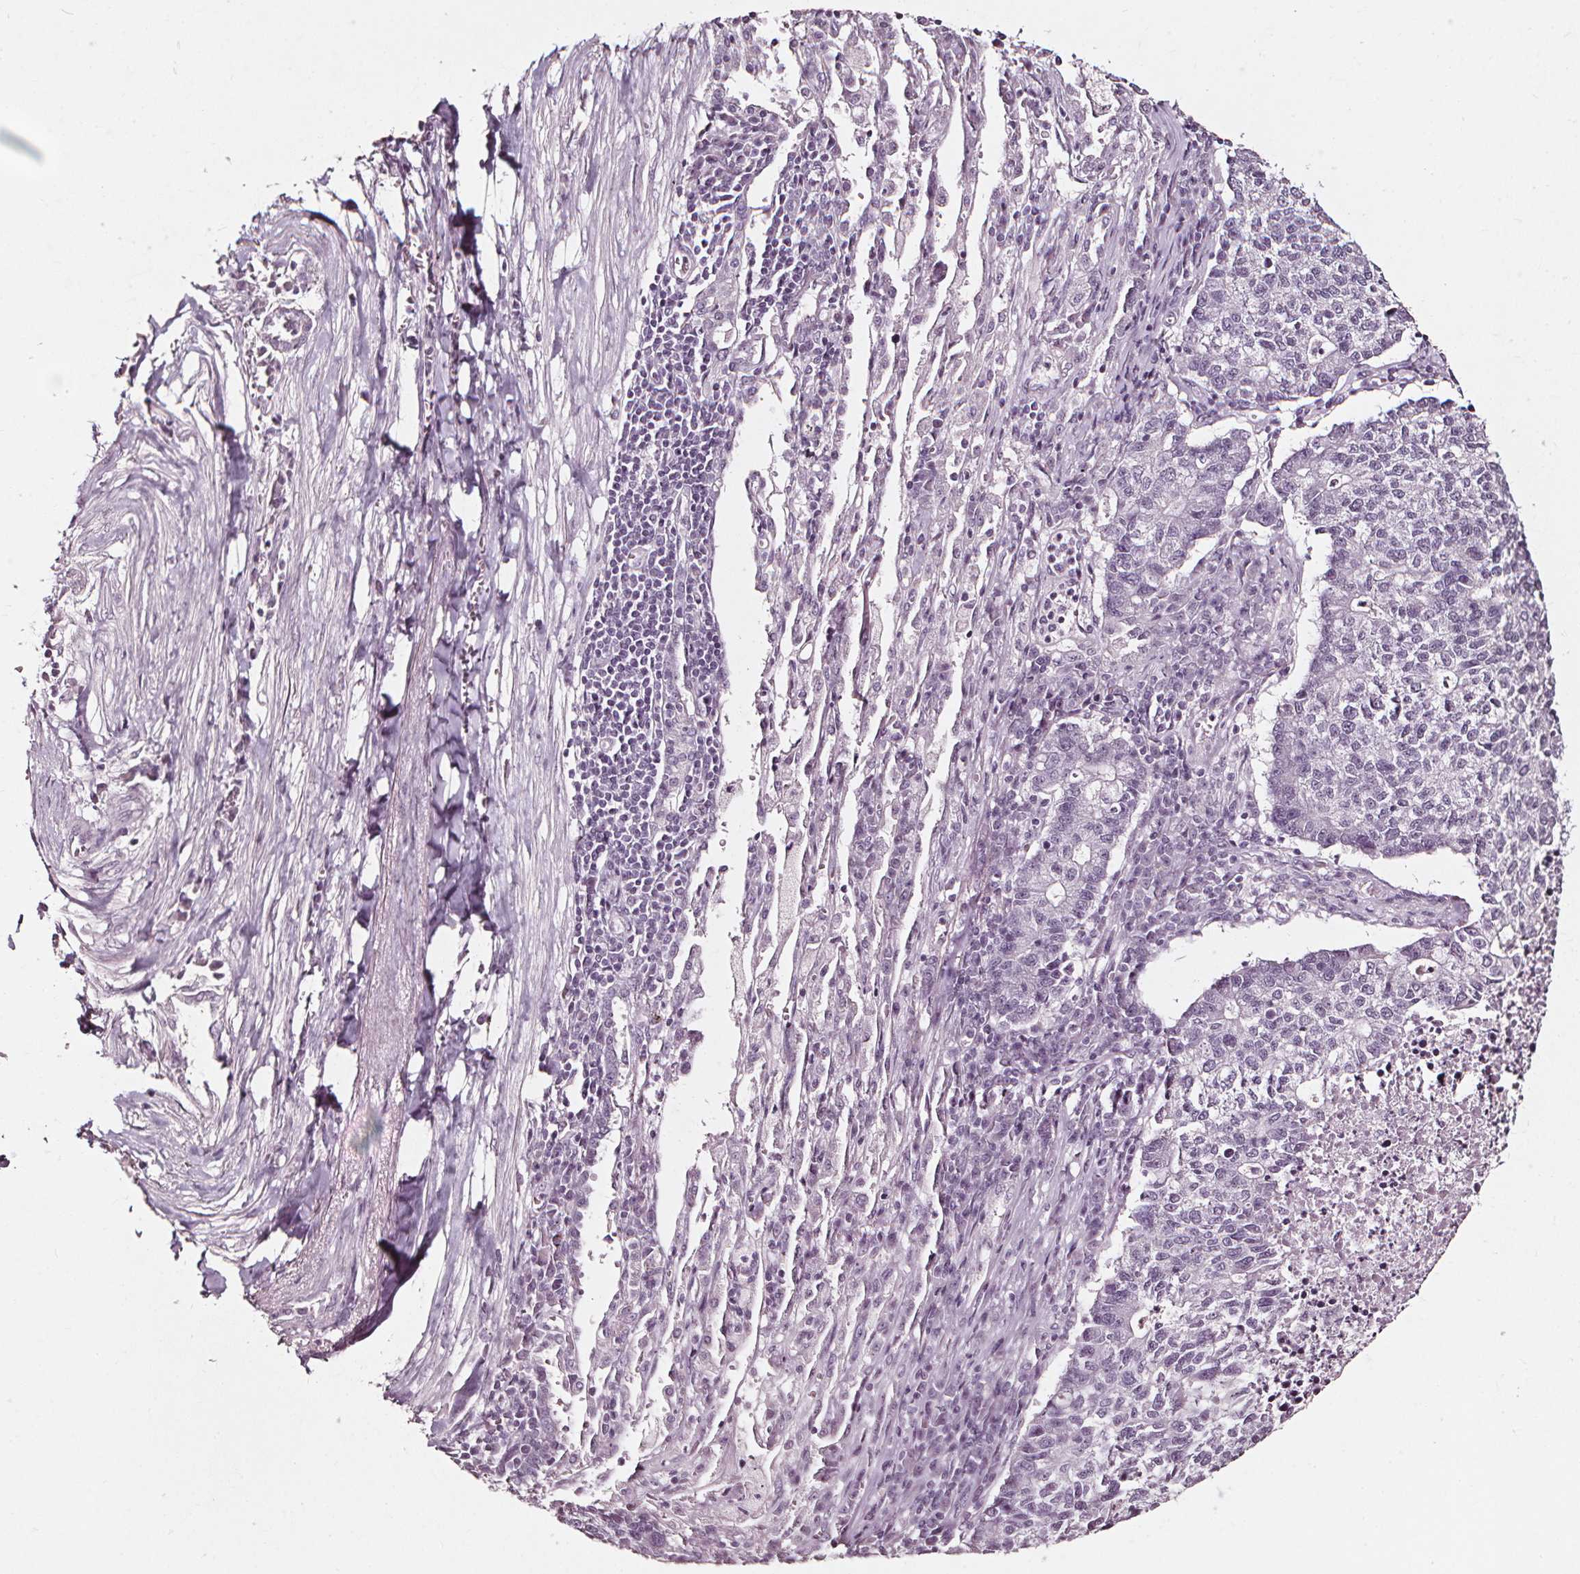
{"staining": {"intensity": "negative", "quantity": "none", "location": "none"}, "tissue": "lung cancer", "cell_type": "Tumor cells", "image_type": "cancer", "snomed": [{"axis": "morphology", "description": "Adenocarcinoma, NOS"}, {"axis": "topography", "description": "Lung"}], "caption": "The micrograph exhibits no significant positivity in tumor cells of lung cancer.", "gene": "DEFA5", "patient": {"sex": "male", "age": 57}}